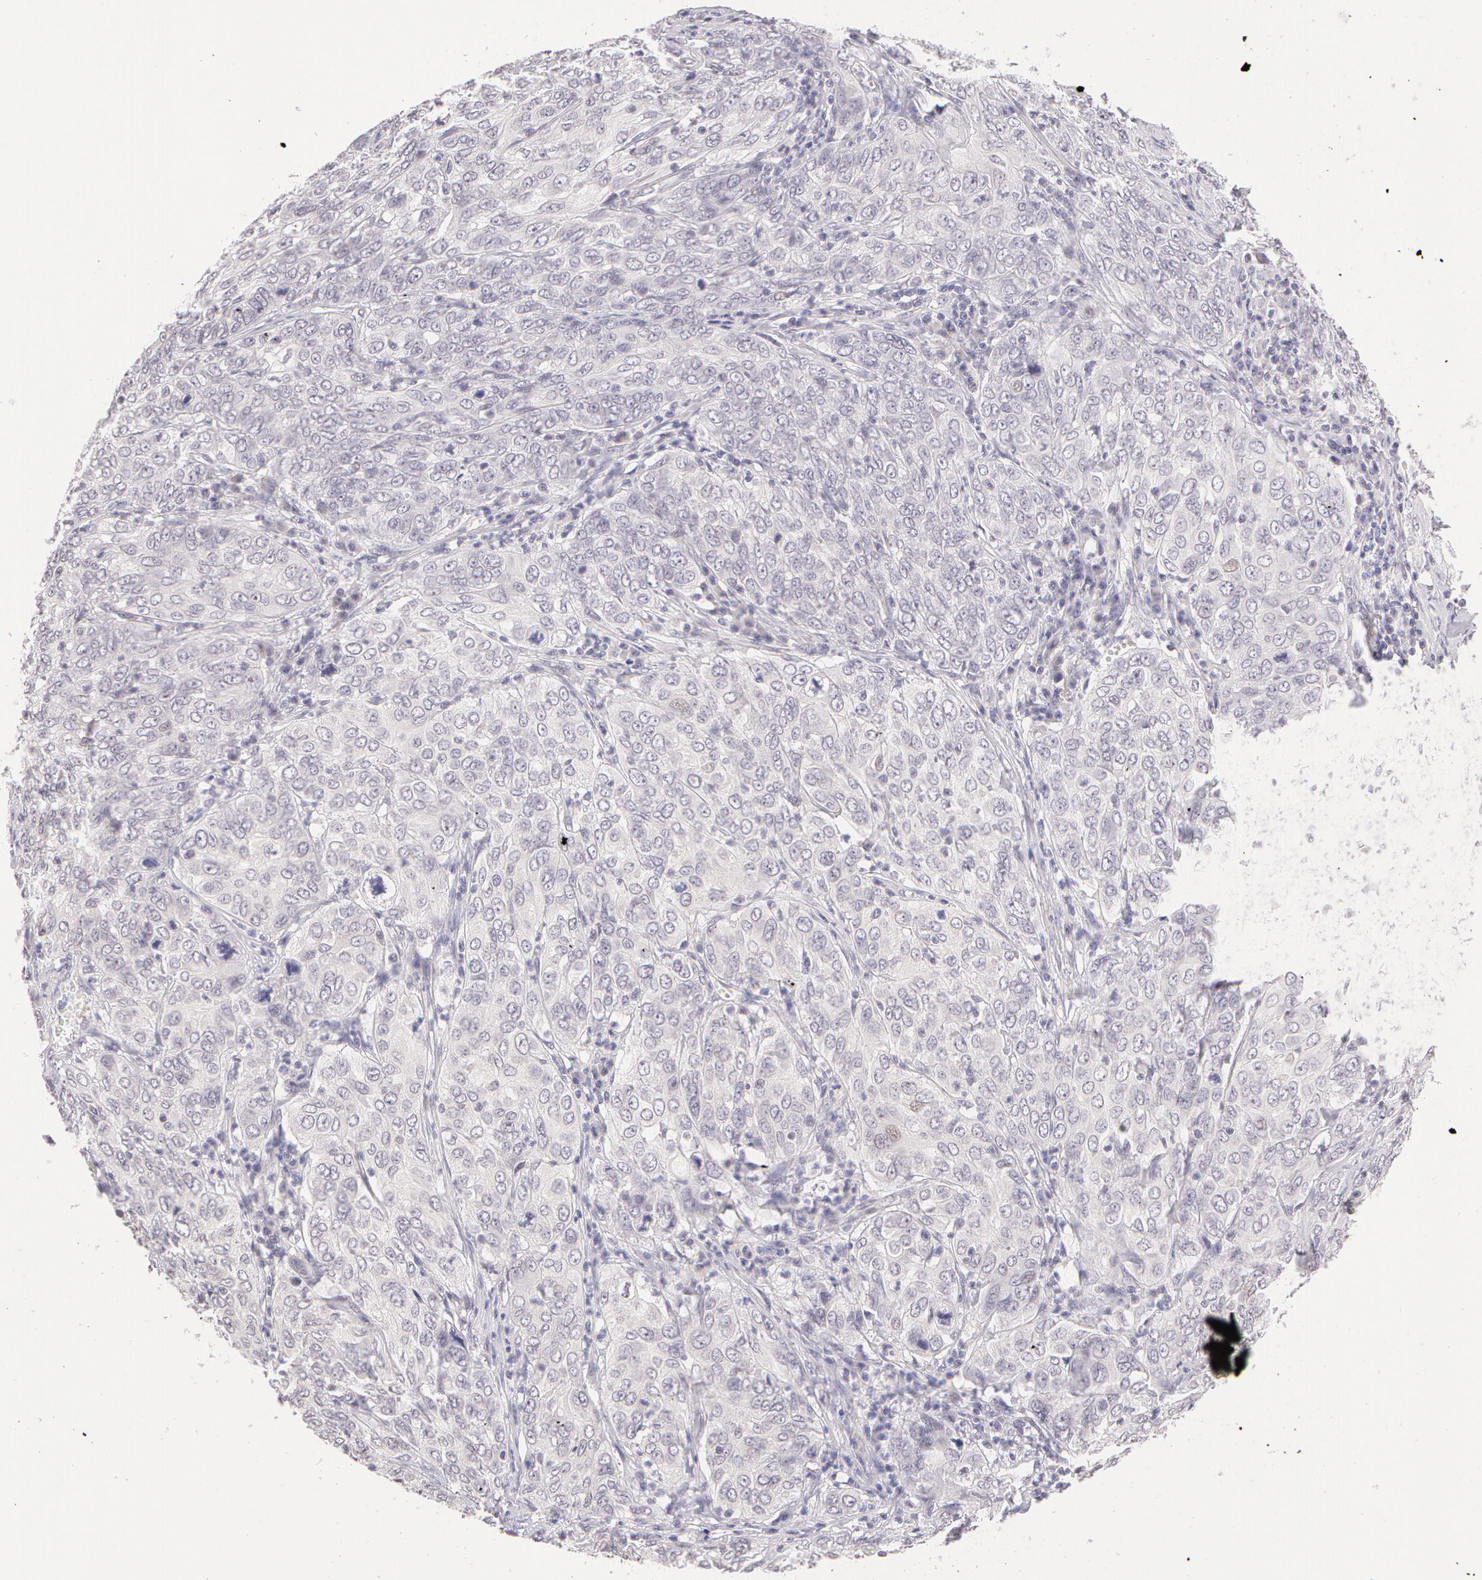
{"staining": {"intensity": "negative", "quantity": "none", "location": "none"}, "tissue": "cervical cancer", "cell_type": "Tumor cells", "image_type": "cancer", "snomed": [{"axis": "morphology", "description": "Squamous cell carcinoma, NOS"}, {"axis": "topography", "description": "Cervix"}], "caption": "Immunohistochemistry (IHC) of human cervical cancer shows no positivity in tumor cells.", "gene": "ZNF597", "patient": {"sex": "female", "age": 38}}